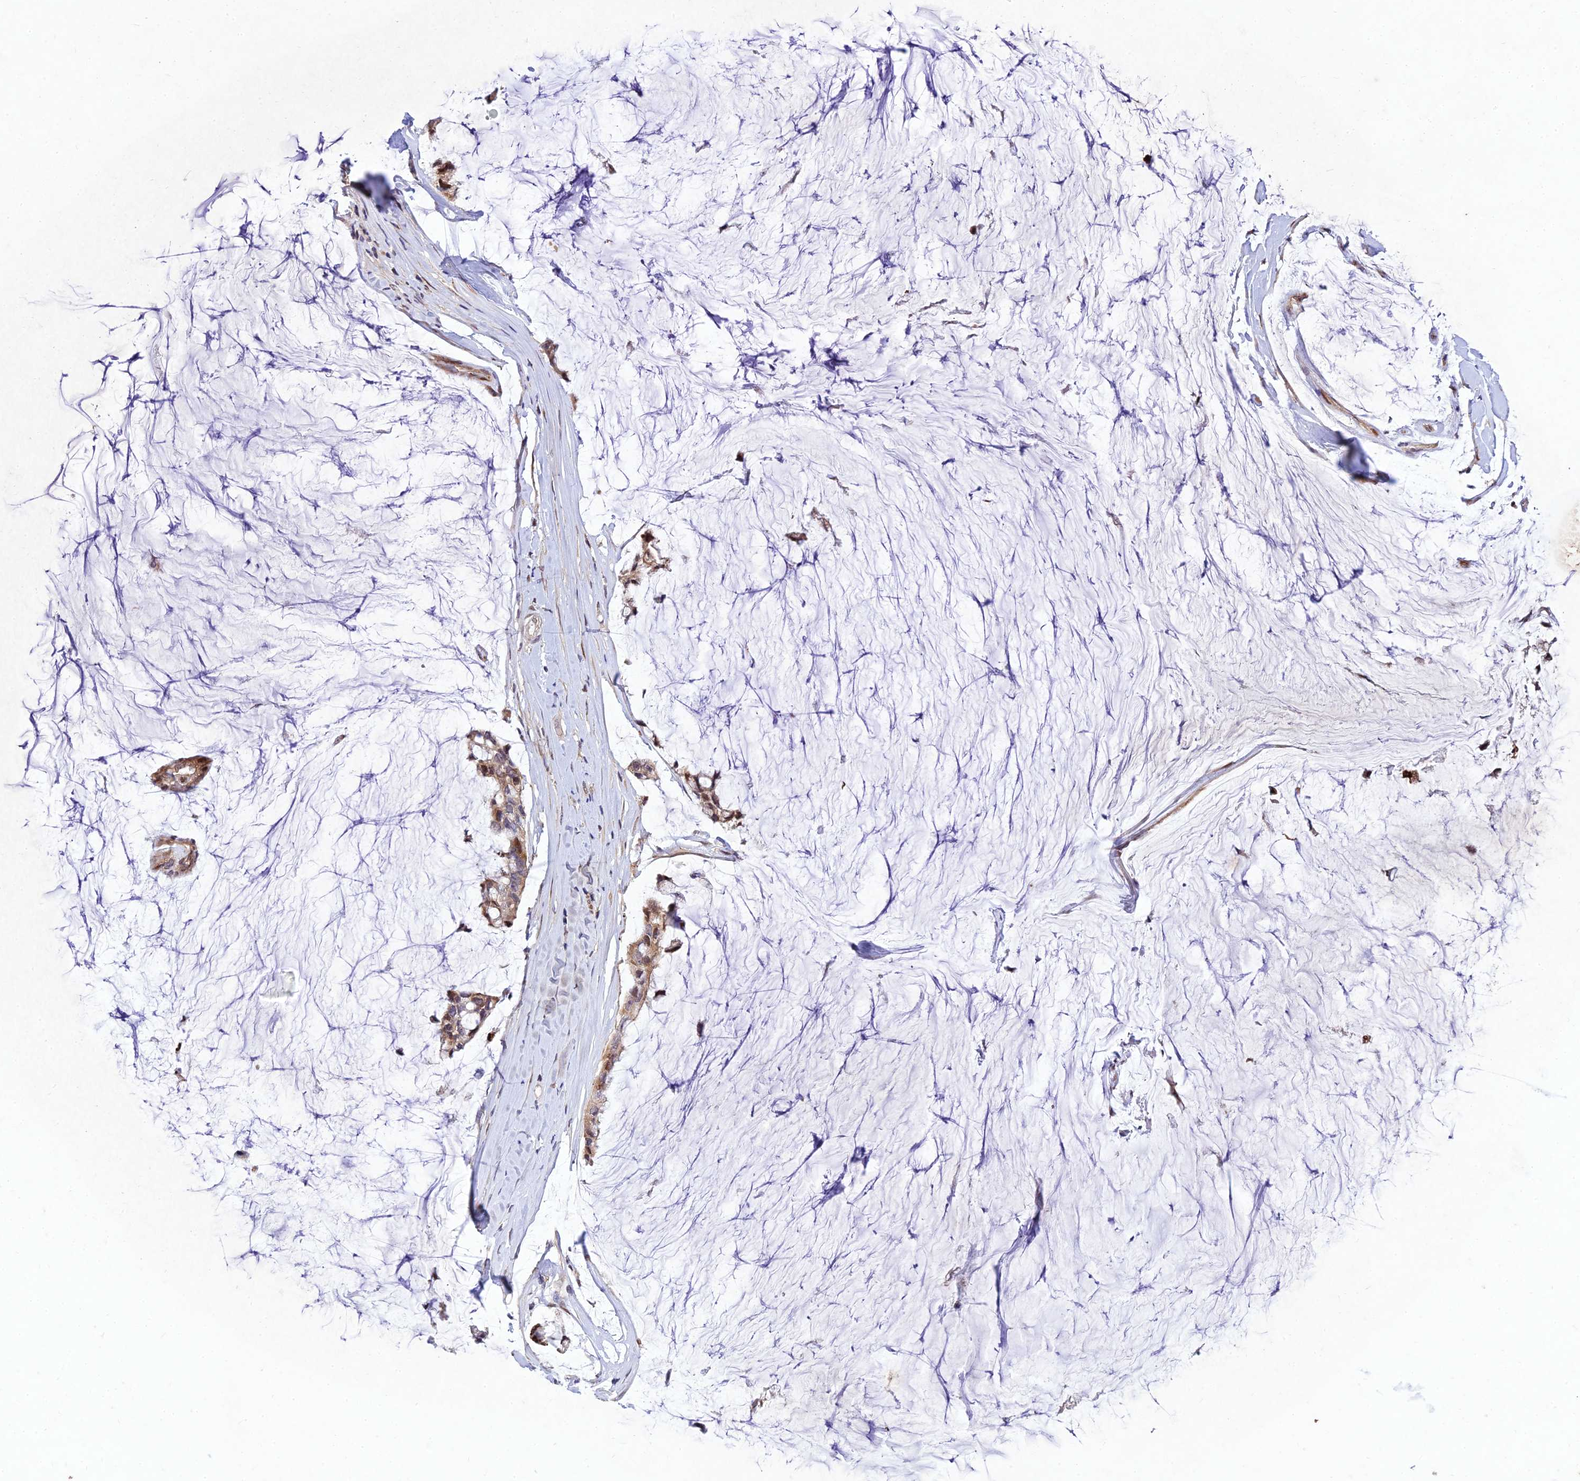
{"staining": {"intensity": "moderate", "quantity": "25%-75%", "location": "cytoplasmic/membranous,nuclear"}, "tissue": "ovarian cancer", "cell_type": "Tumor cells", "image_type": "cancer", "snomed": [{"axis": "morphology", "description": "Cystadenocarcinoma, mucinous, NOS"}, {"axis": "topography", "description": "Ovary"}], "caption": "Tumor cells display moderate cytoplasmic/membranous and nuclear staining in about 25%-75% of cells in ovarian cancer (mucinous cystadenocarcinoma).", "gene": "MKKS", "patient": {"sex": "female", "age": 39}}